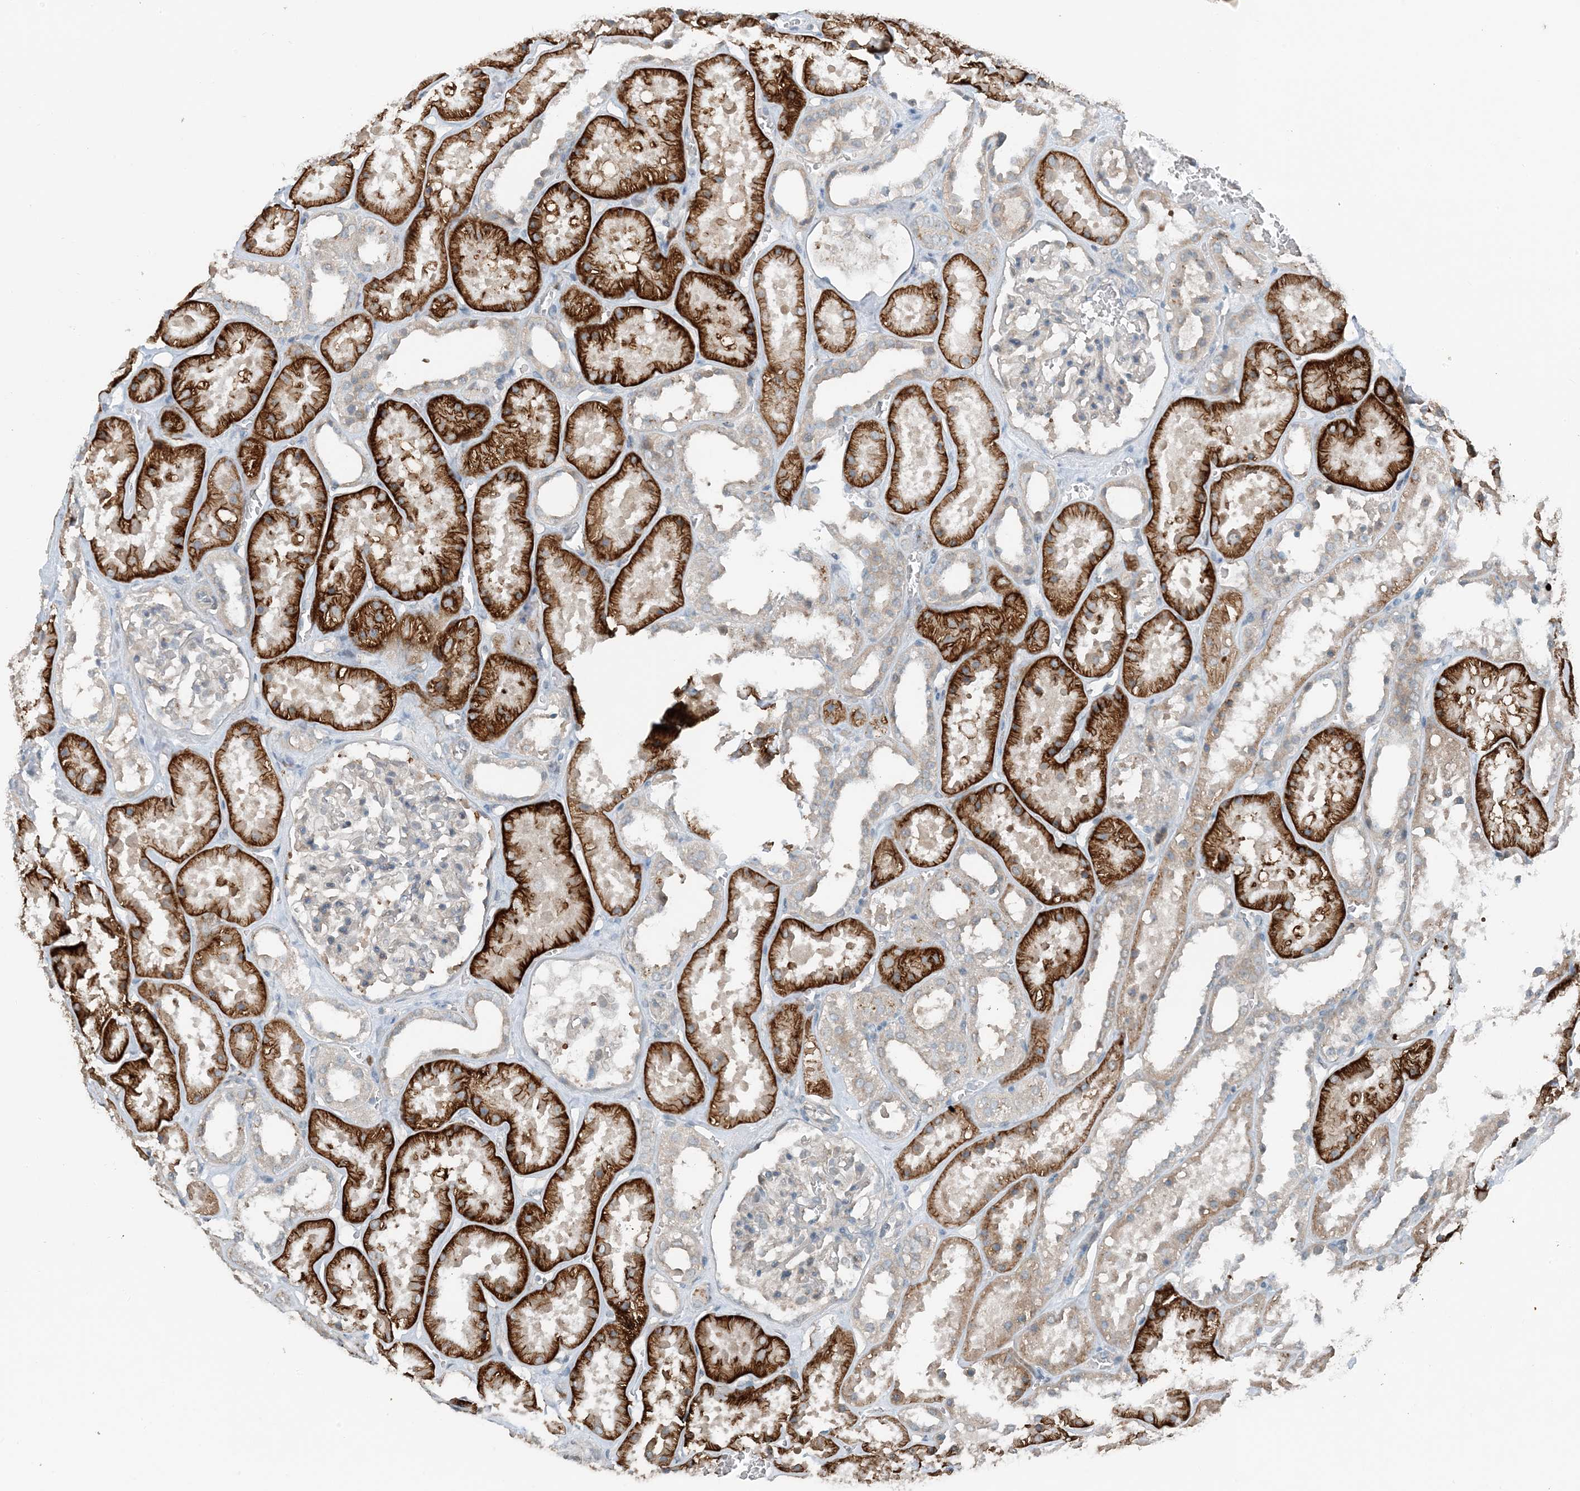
{"staining": {"intensity": "negative", "quantity": "none", "location": "none"}, "tissue": "kidney", "cell_type": "Cells in glomeruli", "image_type": "normal", "snomed": [{"axis": "morphology", "description": "Normal tissue, NOS"}, {"axis": "topography", "description": "Kidney"}], "caption": "The photomicrograph exhibits no staining of cells in glomeruli in unremarkable kidney. (Brightfield microscopy of DAB (3,3'-diaminobenzidine) immunohistochemistry at high magnification).", "gene": "MITD1", "patient": {"sex": "female", "age": 41}}